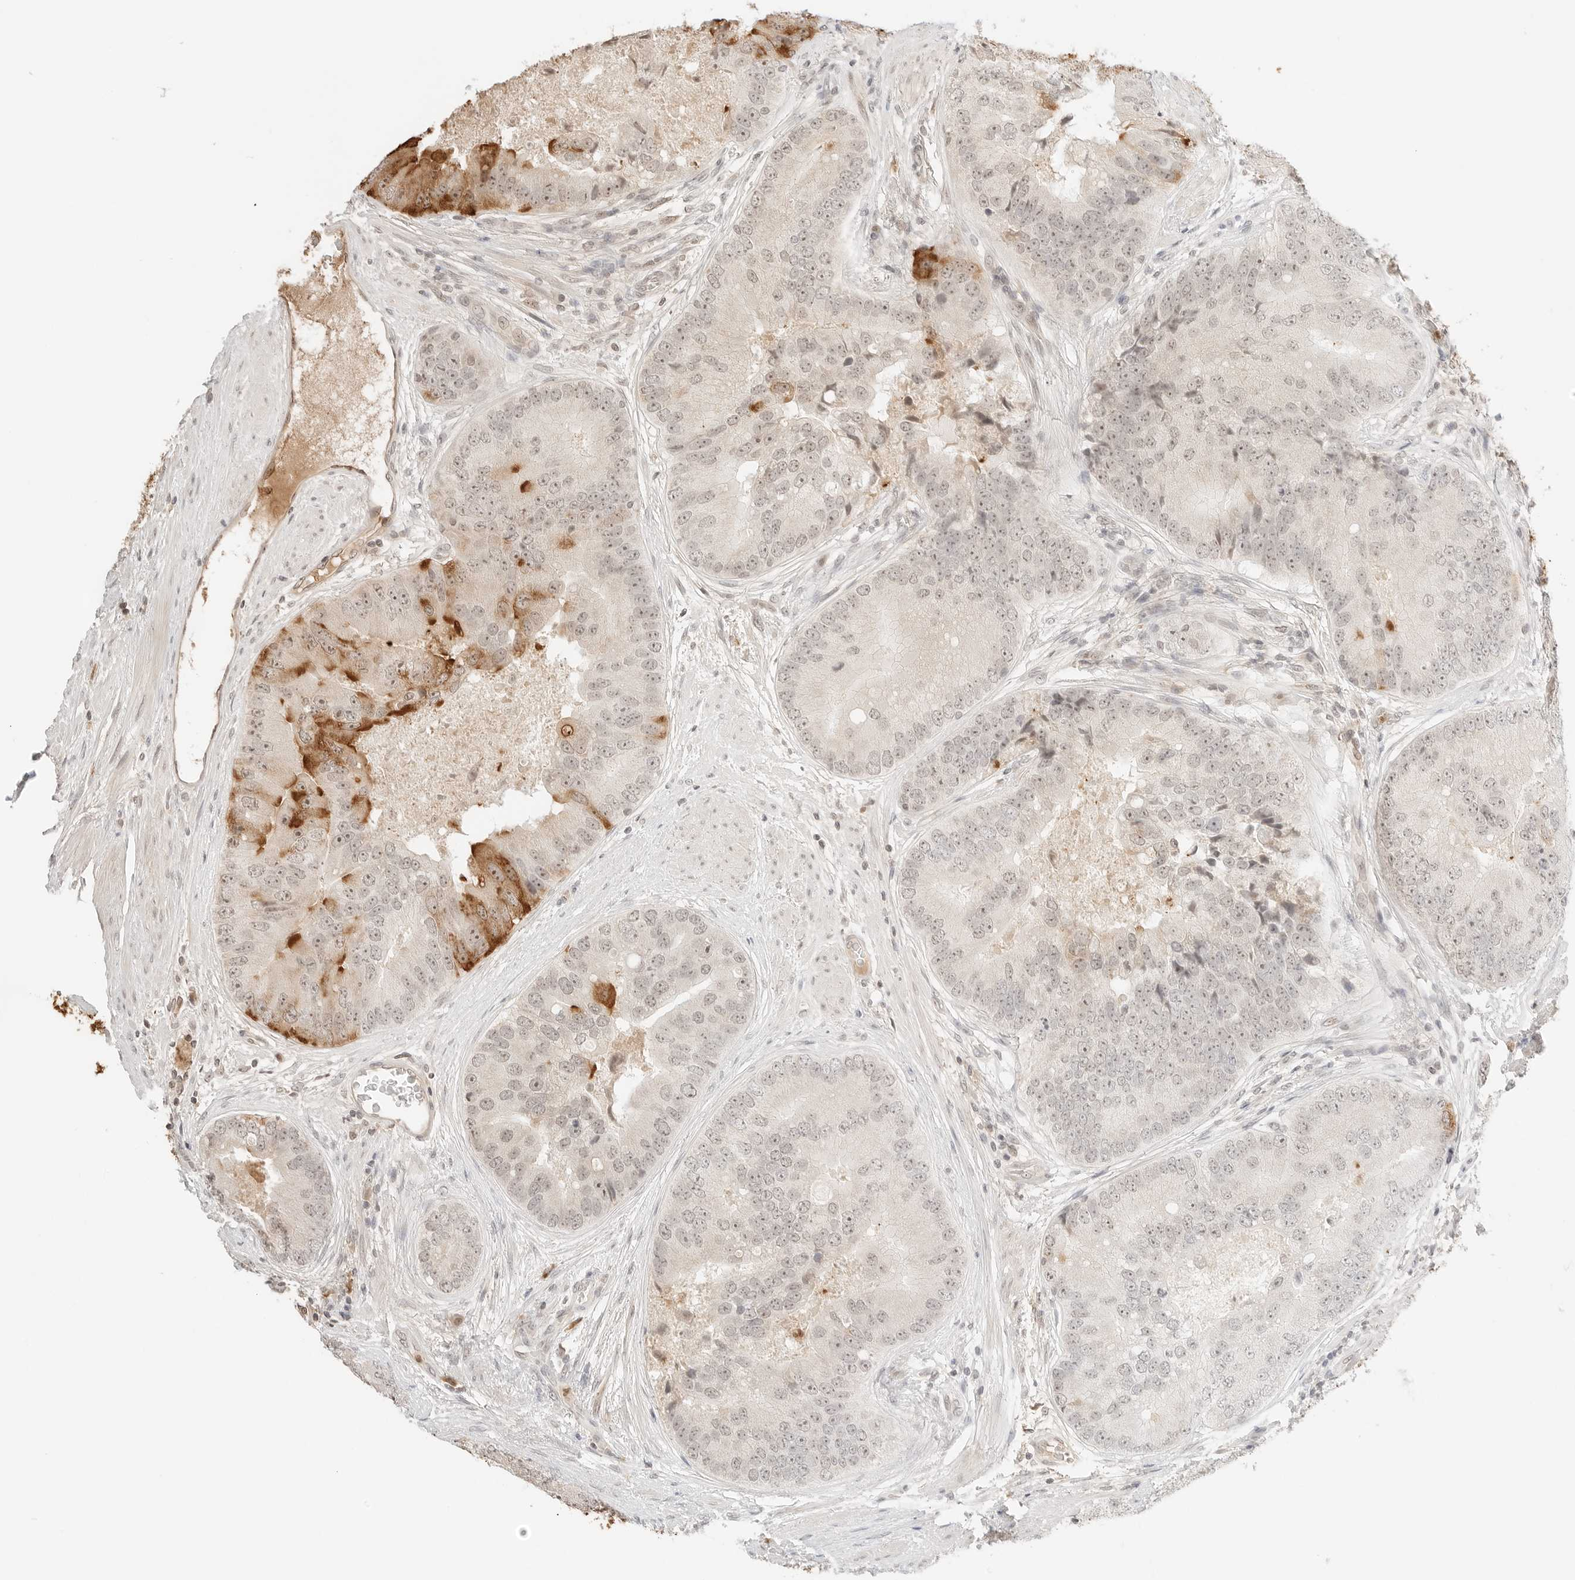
{"staining": {"intensity": "moderate", "quantity": "<25%", "location": "cytoplasmic/membranous,nuclear"}, "tissue": "prostate cancer", "cell_type": "Tumor cells", "image_type": "cancer", "snomed": [{"axis": "morphology", "description": "Adenocarcinoma, High grade"}, {"axis": "topography", "description": "Prostate"}], "caption": "The immunohistochemical stain shows moderate cytoplasmic/membranous and nuclear staining in tumor cells of prostate cancer tissue.", "gene": "RPS6KL1", "patient": {"sex": "male", "age": 70}}